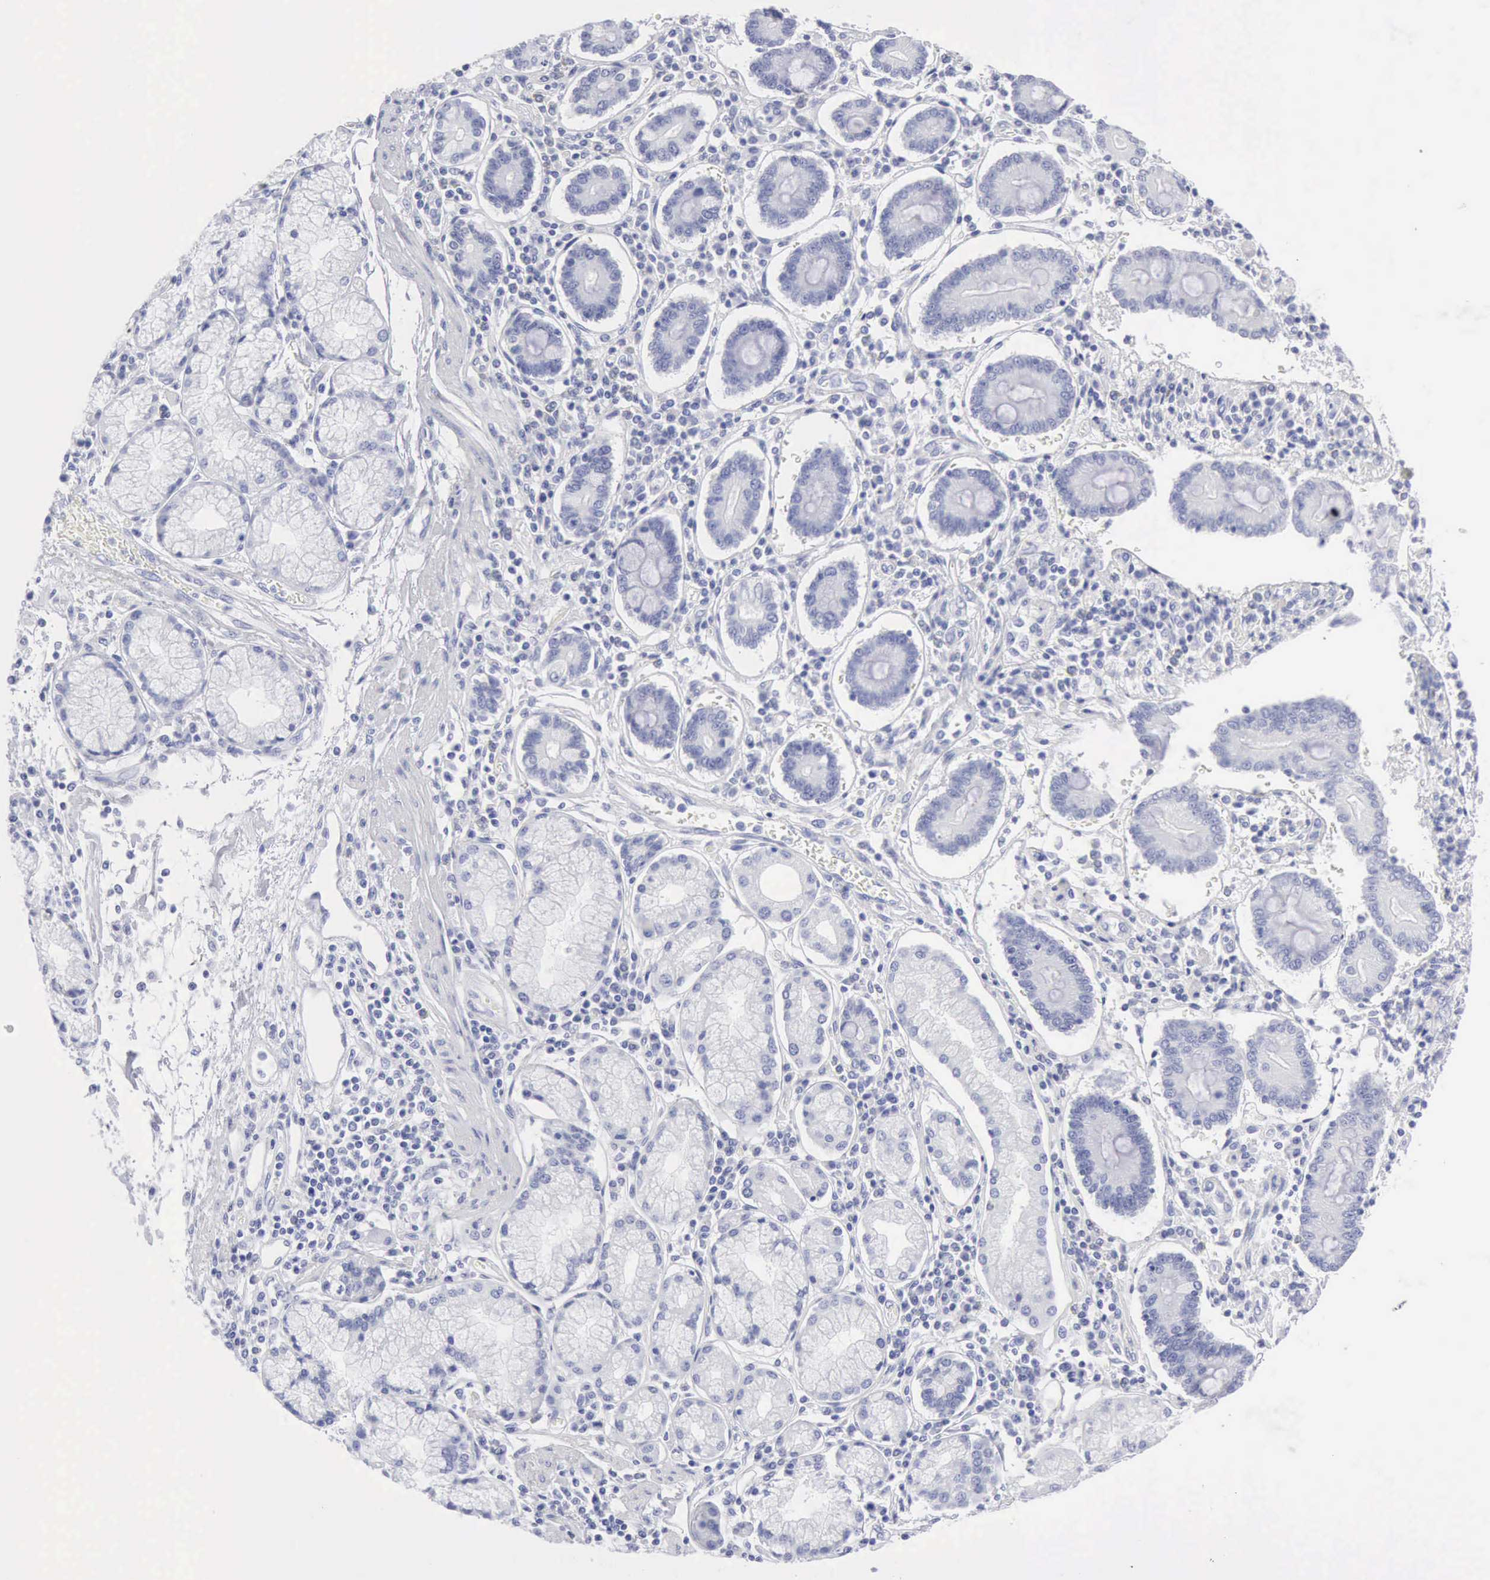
{"staining": {"intensity": "negative", "quantity": "none", "location": "none"}, "tissue": "pancreatic cancer", "cell_type": "Tumor cells", "image_type": "cancer", "snomed": [{"axis": "morphology", "description": "Adenocarcinoma, NOS"}, {"axis": "topography", "description": "Pancreas"}], "caption": "Image shows no significant protein expression in tumor cells of adenocarcinoma (pancreatic).", "gene": "KRT5", "patient": {"sex": "female", "age": 57}}